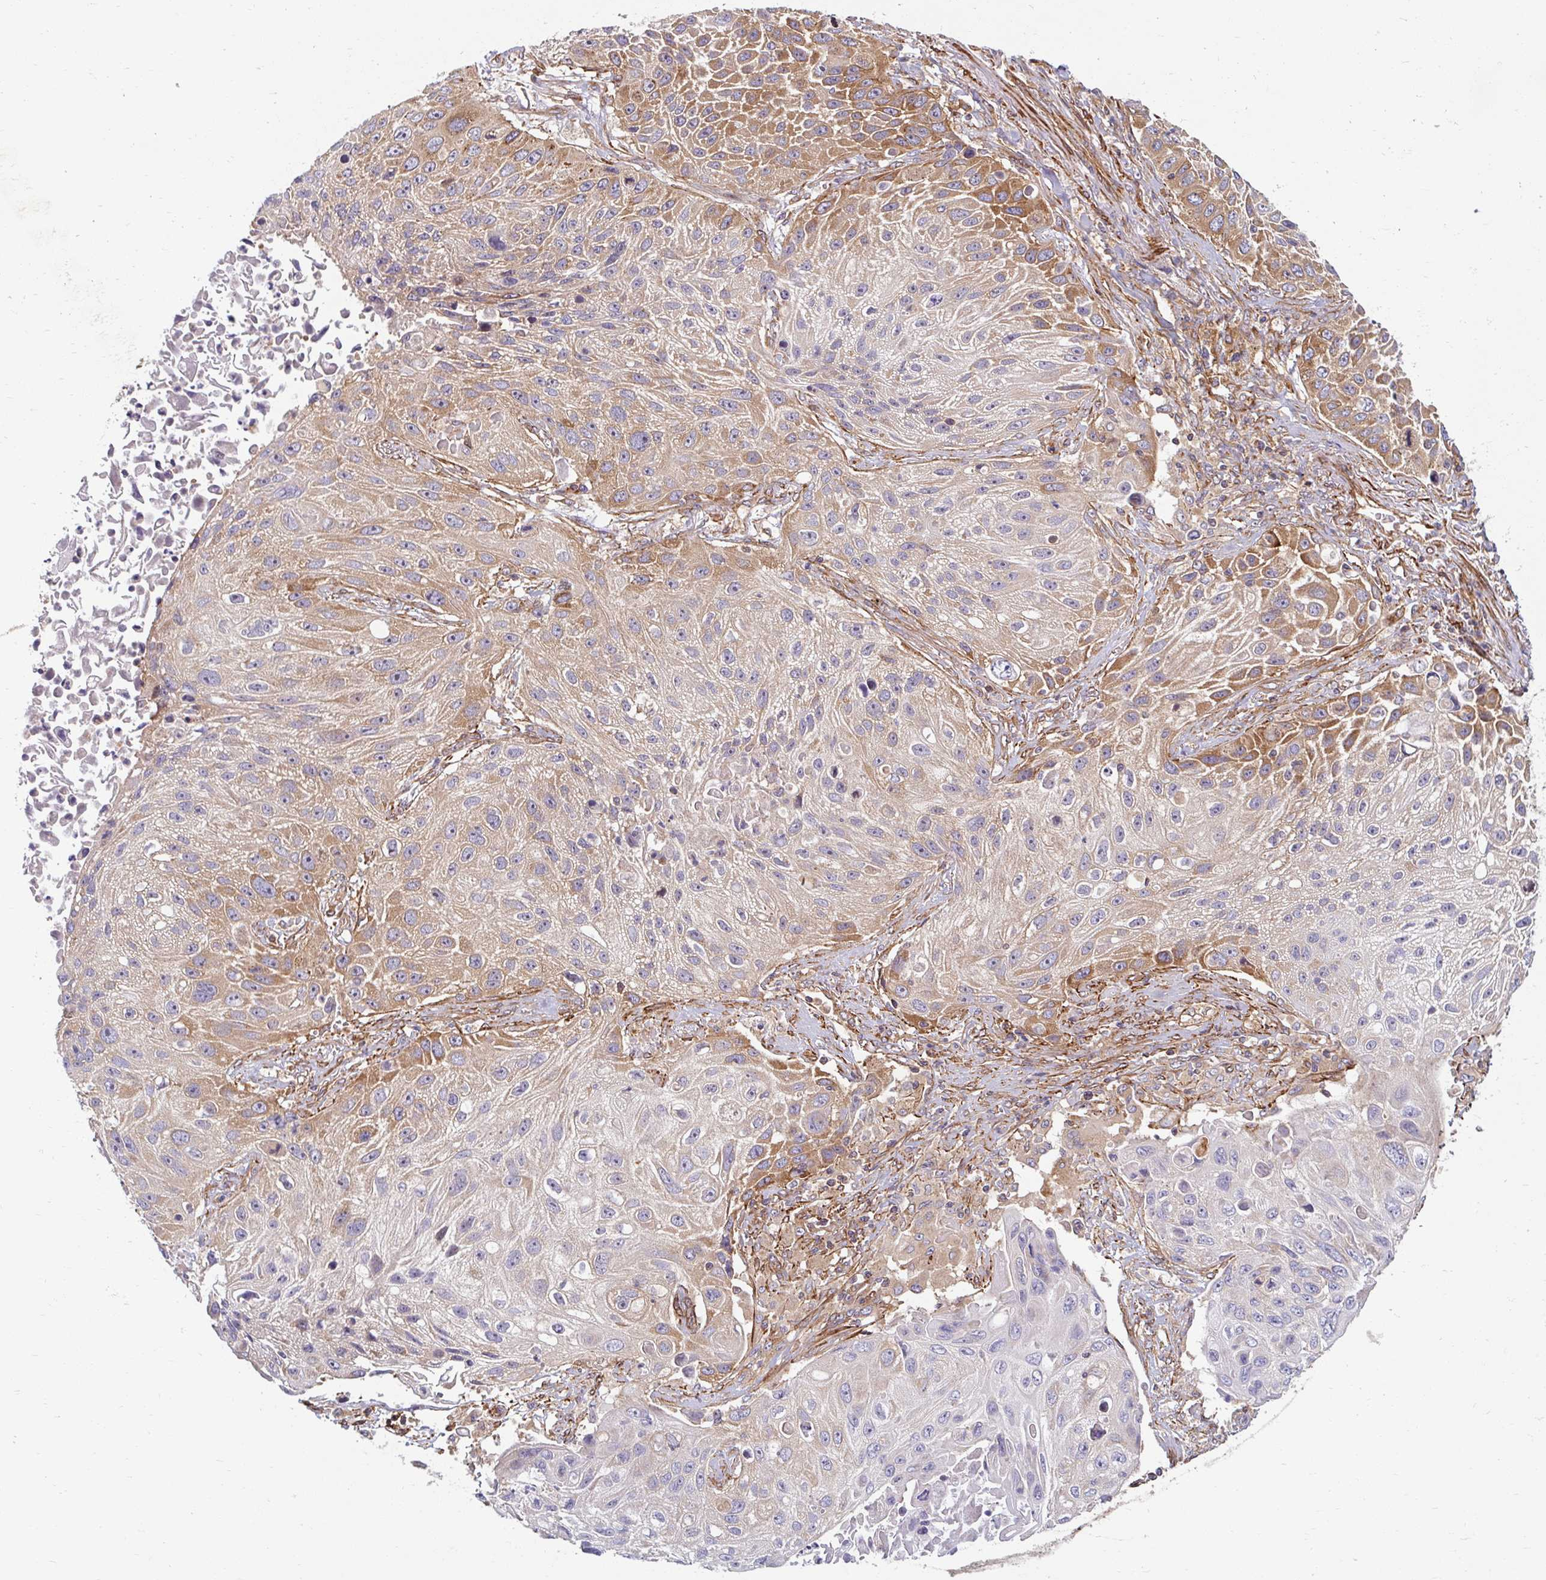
{"staining": {"intensity": "moderate", "quantity": "25%-75%", "location": "cytoplasmic/membranous"}, "tissue": "lung cancer", "cell_type": "Tumor cells", "image_type": "cancer", "snomed": [{"axis": "morphology", "description": "Normal morphology"}, {"axis": "morphology", "description": "Squamous cell carcinoma, NOS"}, {"axis": "topography", "description": "Lymph node"}, {"axis": "topography", "description": "Lung"}], "caption": "This photomicrograph shows immunohistochemistry (IHC) staining of squamous cell carcinoma (lung), with medium moderate cytoplasmic/membranous staining in approximately 25%-75% of tumor cells.", "gene": "BTF3", "patient": {"sex": "male", "age": 67}}